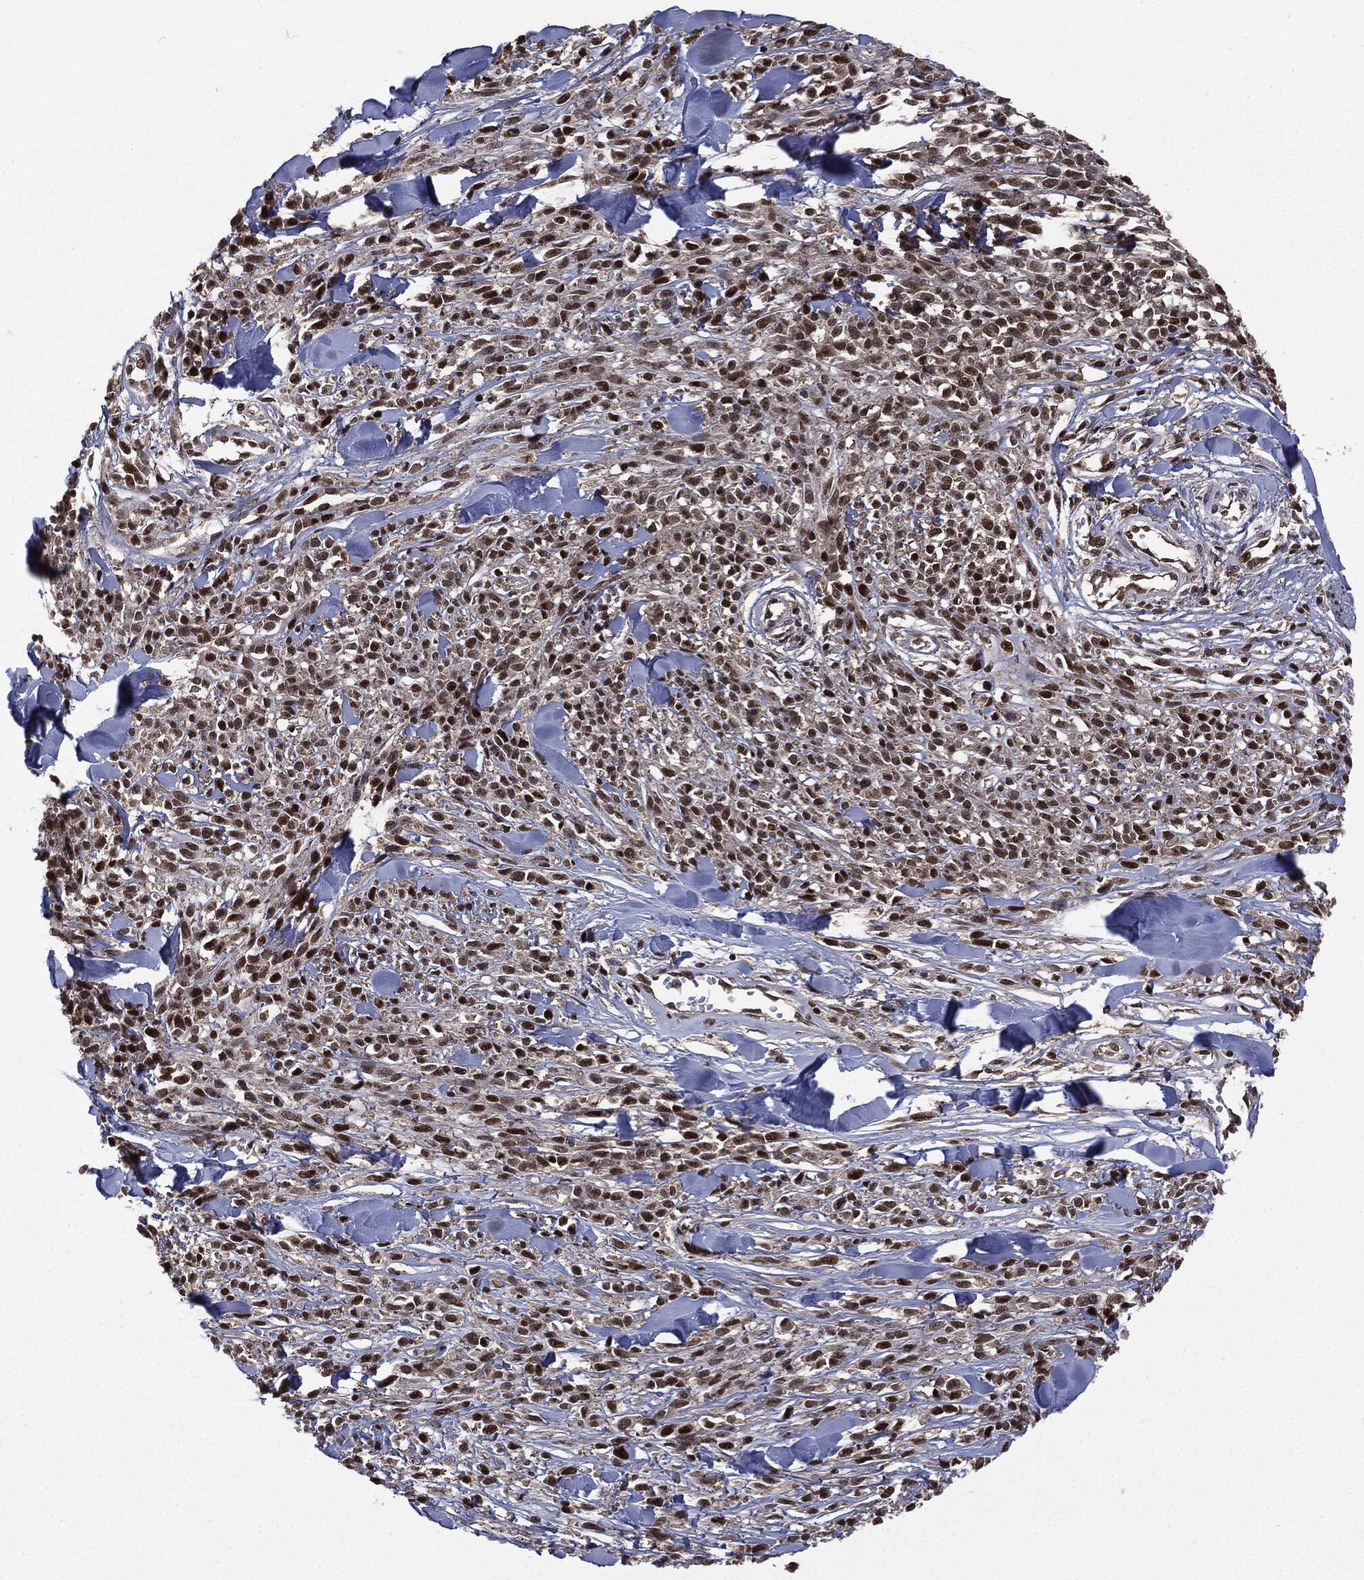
{"staining": {"intensity": "strong", "quantity": ">75%", "location": "nuclear"}, "tissue": "melanoma", "cell_type": "Tumor cells", "image_type": "cancer", "snomed": [{"axis": "morphology", "description": "Malignant melanoma, NOS"}, {"axis": "topography", "description": "Skin"}, {"axis": "topography", "description": "Skin of trunk"}], "caption": "IHC (DAB (3,3'-diaminobenzidine)) staining of human malignant melanoma exhibits strong nuclear protein expression in about >75% of tumor cells. (DAB IHC with brightfield microscopy, high magnification).", "gene": "PTPA", "patient": {"sex": "male", "age": 74}}